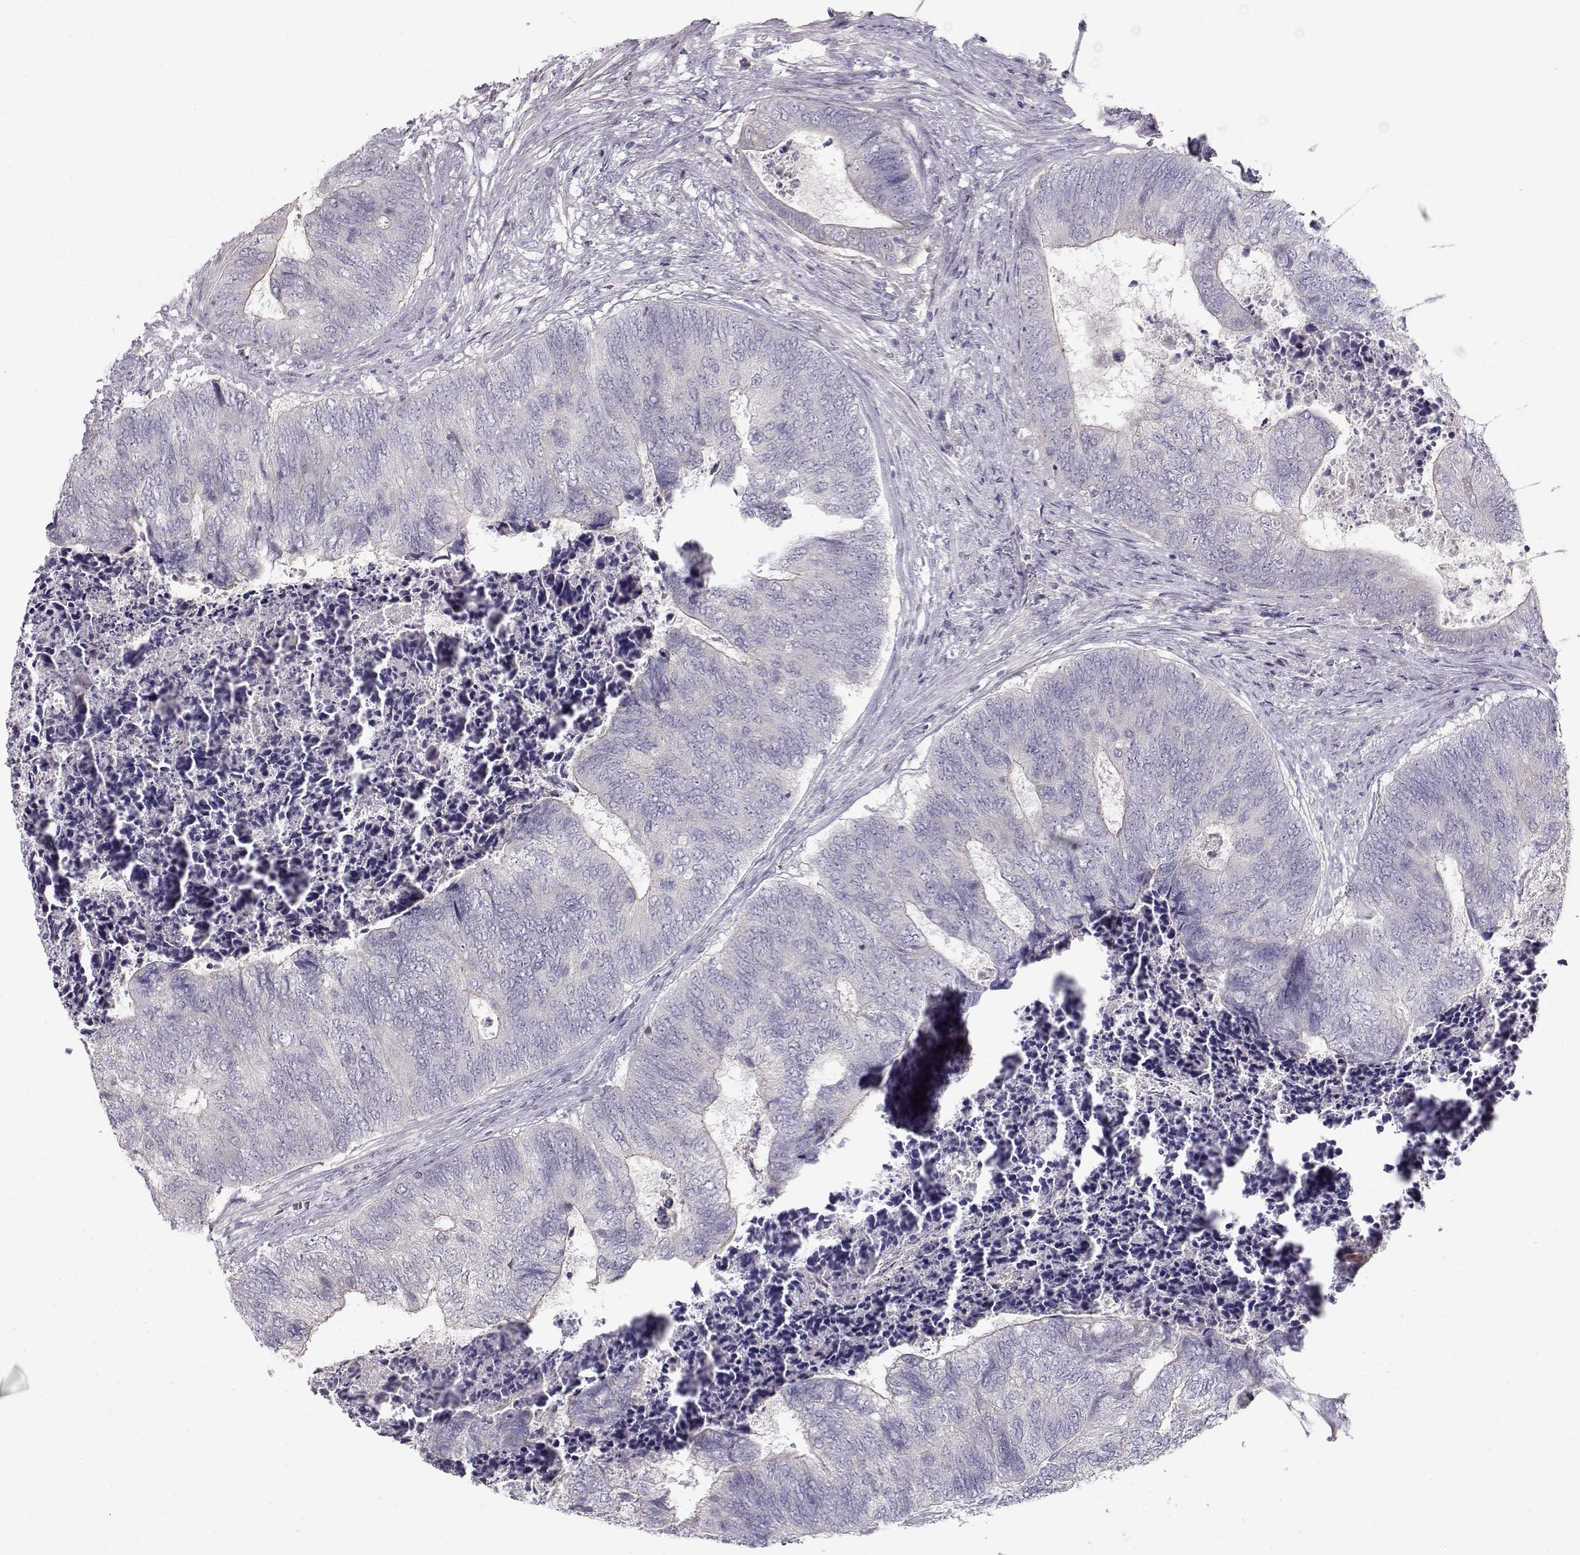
{"staining": {"intensity": "negative", "quantity": "none", "location": "none"}, "tissue": "colorectal cancer", "cell_type": "Tumor cells", "image_type": "cancer", "snomed": [{"axis": "morphology", "description": "Adenocarcinoma, NOS"}, {"axis": "topography", "description": "Colon"}], "caption": "Tumor cells are negative for brown protein staining in colorectal cancer (adenocarcinoma).", "gene": "GRK1", "patient": {"sex": "female", "age": 67}}